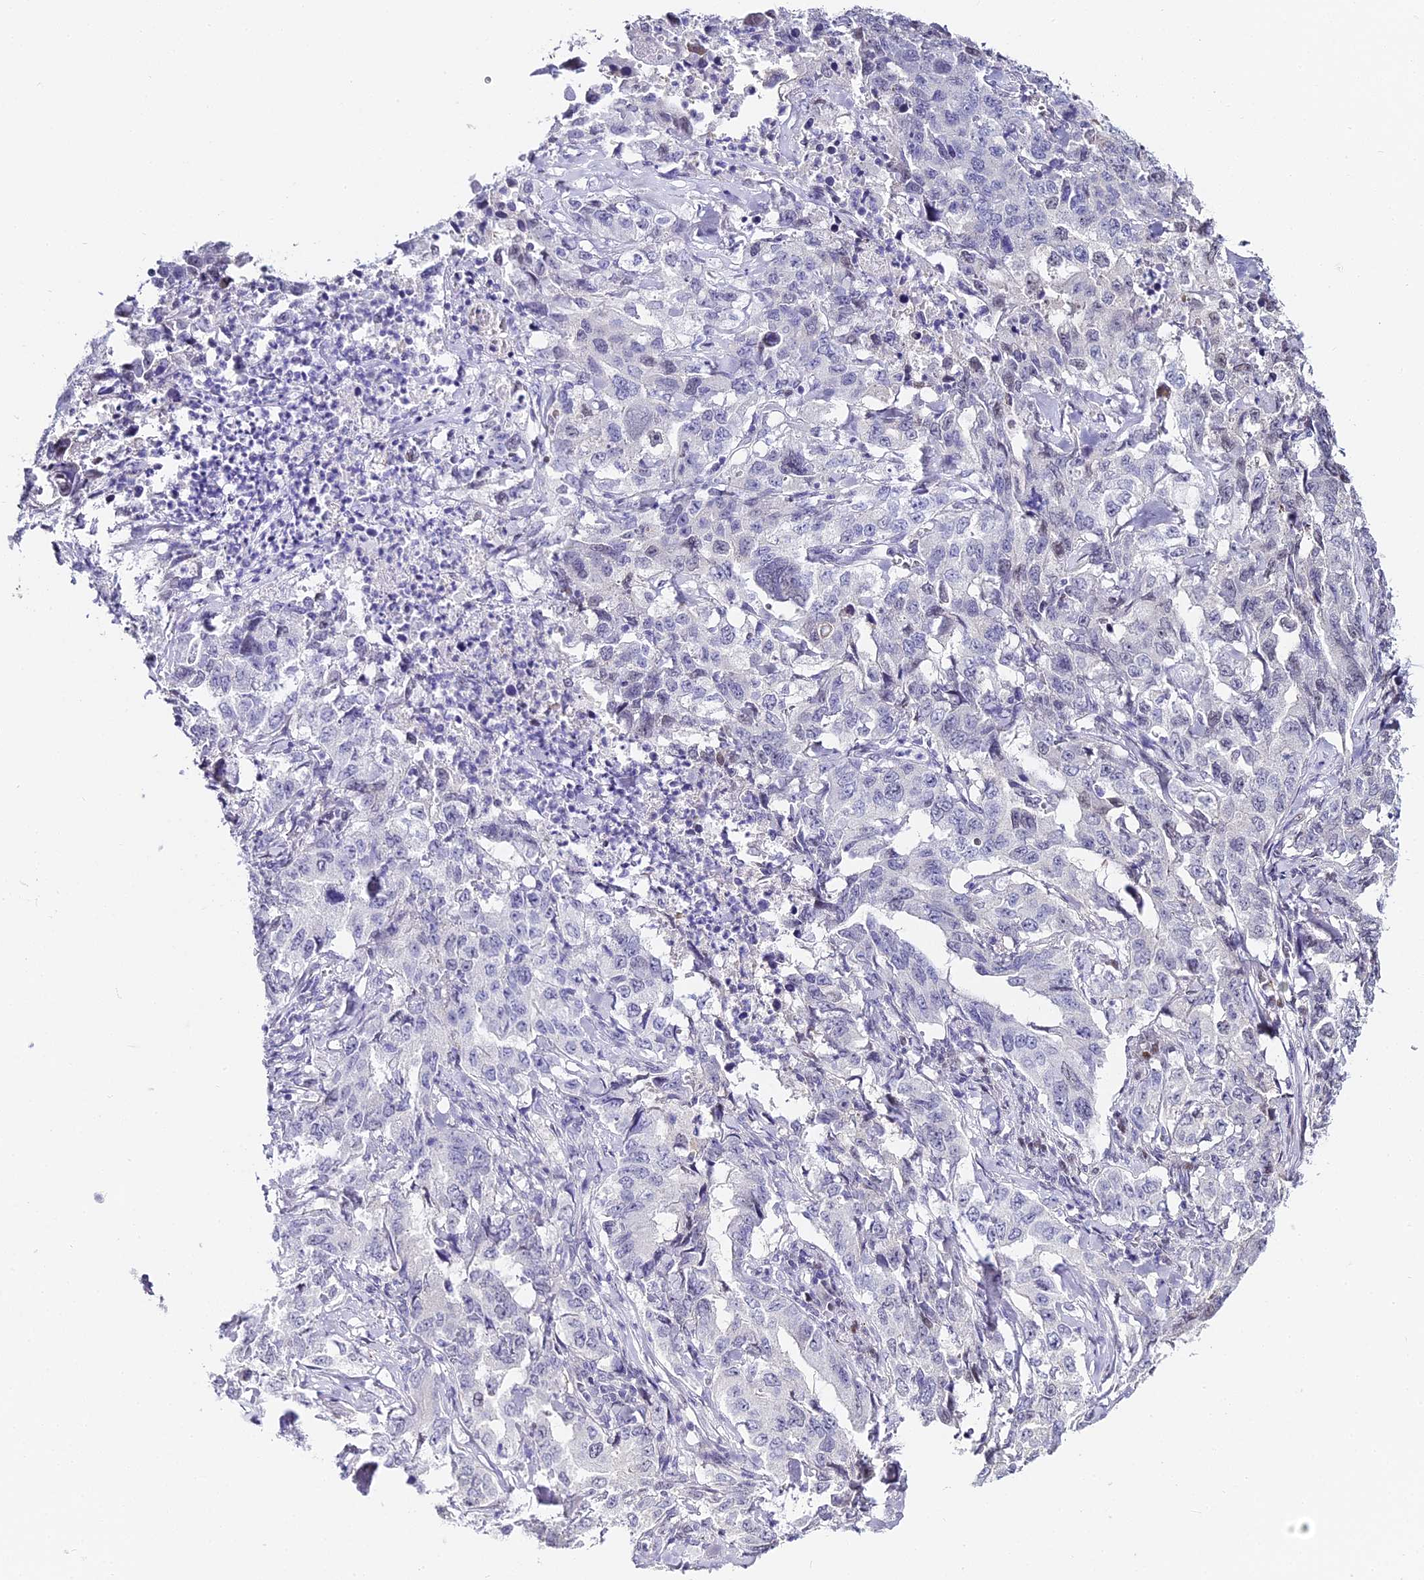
{"staining": {"intensity": "negative", "quantity": "none", "location": "none"}, "tissue": "lung cancer", "cell_type": "Tumor cells", "image_type": "cancer", "snomed": [{"axis": "morphology", "description": "Adenocarcinoma, NOS"}, {"axis": "topography", "description": "Lung"}], "caption": "Tumor cells are negative for protein expression in human lung cancer.", "gene": "ABHD14A-ACY1", "patient": {"sex": "female", "age": 51}}